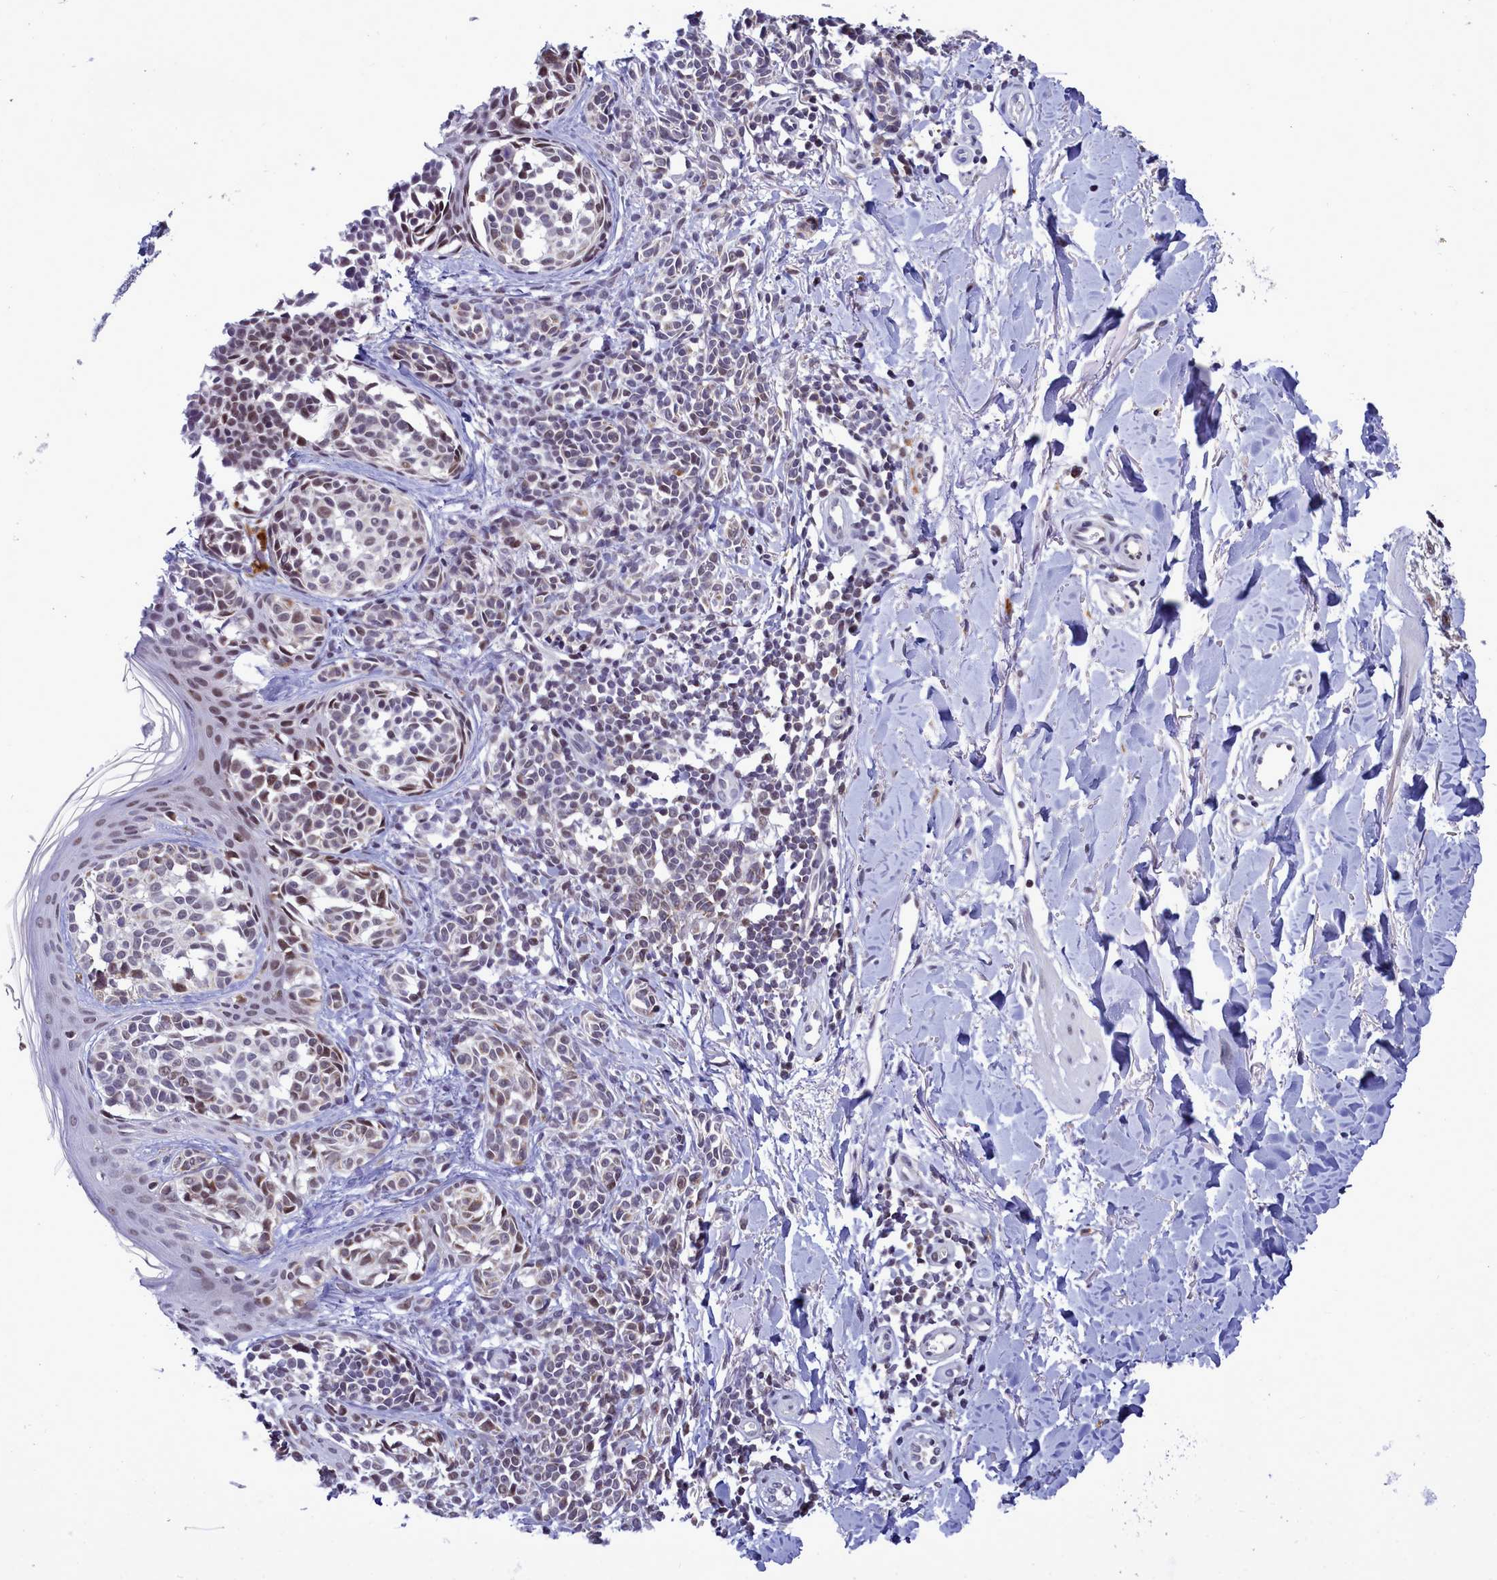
{"staining": {"intensity": "weak", "quantity": "25%-75%", "location": "nuclear"}, "tissue": "melanoma", "cell_type": "Tumor cells", "image_type": "cancer", "snomed": [{"axis": "morphology", "description": "Malignant melanoma, NOS"}, {"axis": "topography", "description": "Skin of upper extremity"}], "caption": "DAB immunohistochemical staining of melanoma displays weak nuclear protein expression in approximately 25%-75% of tumor cells.", "gene": "POM121L2", "patient": {"sex": "male", "age": 40}}